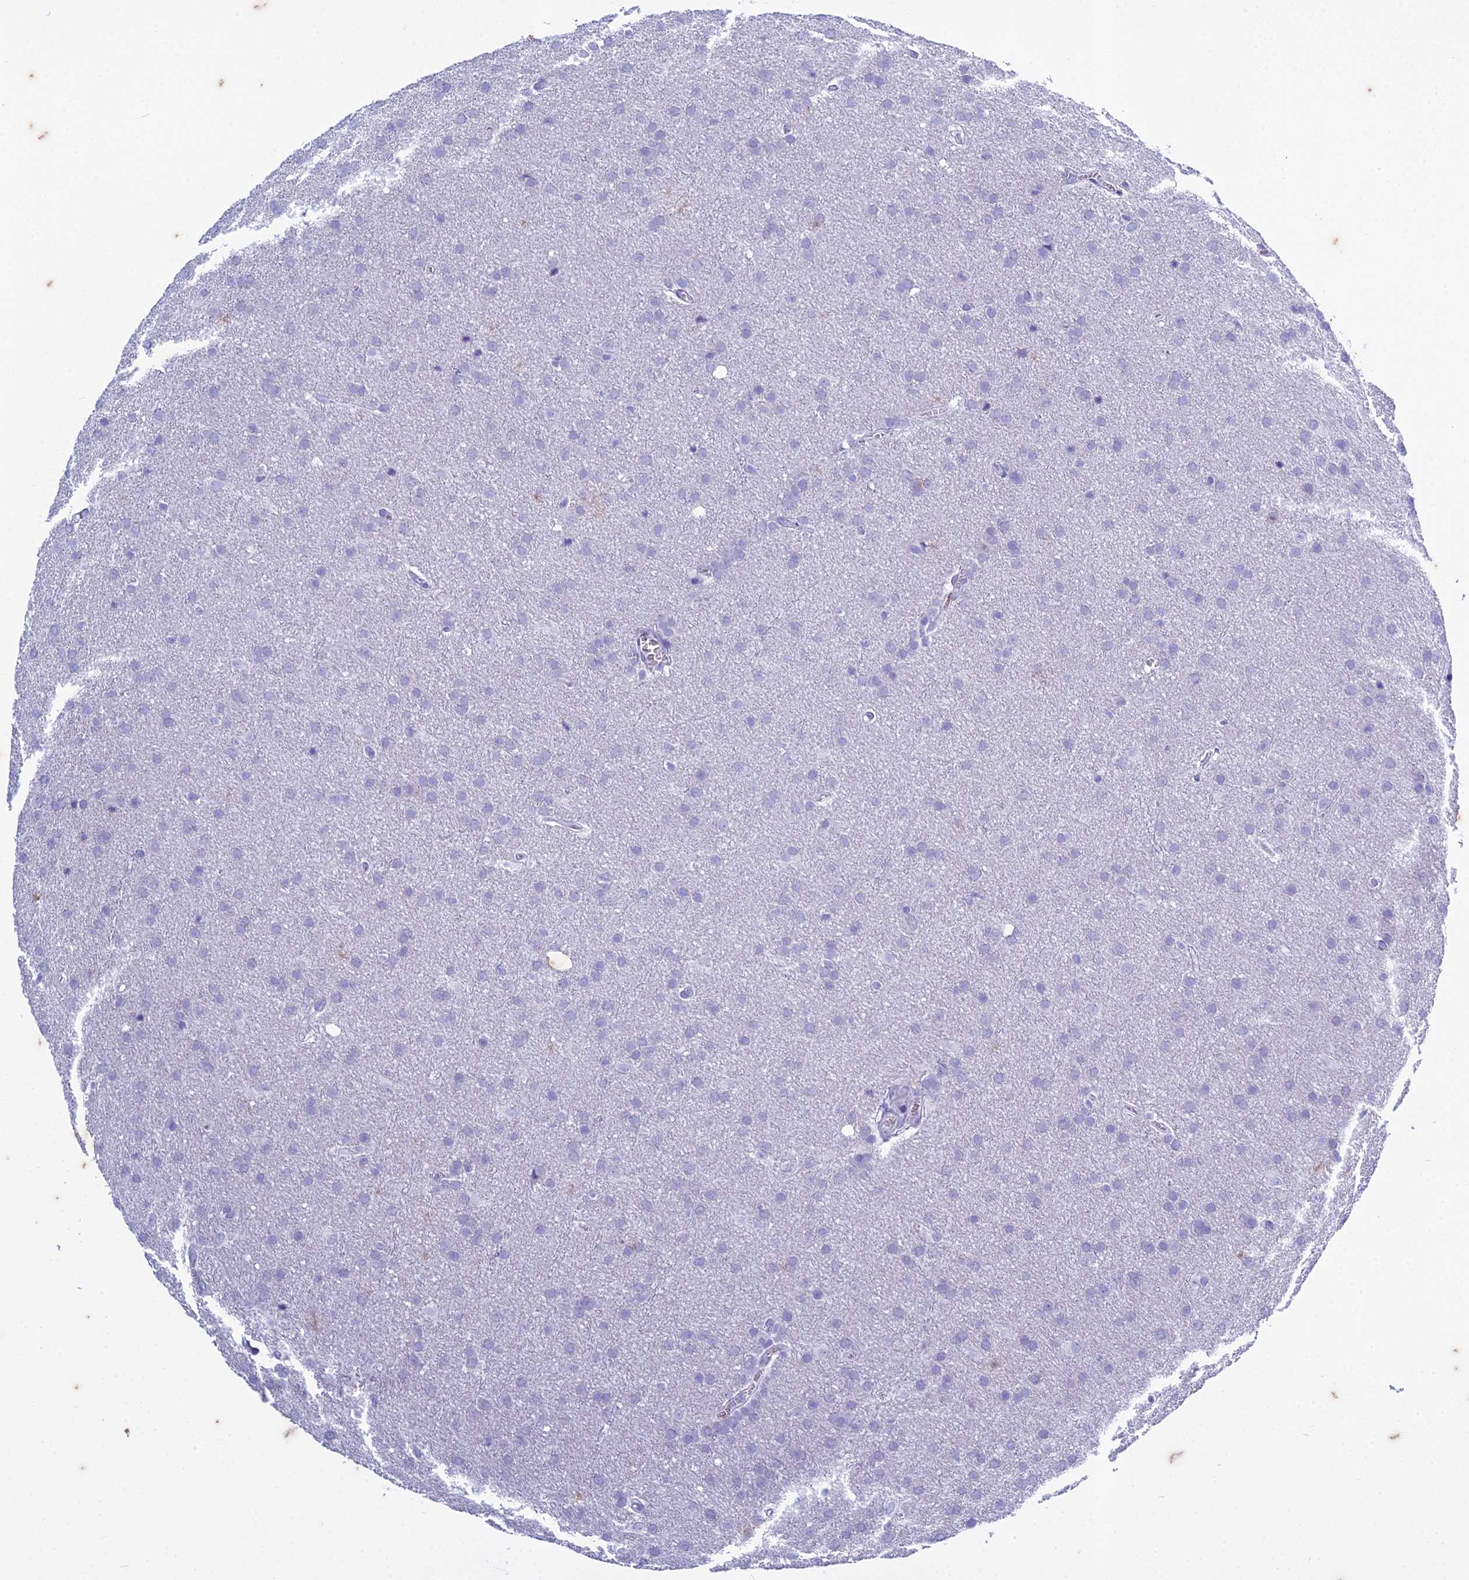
{"staining": {"intensity": "negative", "quantity": "none", "location": "none"}, "tissue": "glioma", "cell_type": "Tumor cells", "image_type": "cancer", "snomed": [{"axis": "morphology", "description": "Glioma, malignant, Low grade"}, {"axis": "topography", "description": "Brain"}], "caption": "Tumor cells are negative for brown protein staining in malignant low-grade glioma.", "gene": "HMGB4", "patient": {"sex": "female", "age": 32}}